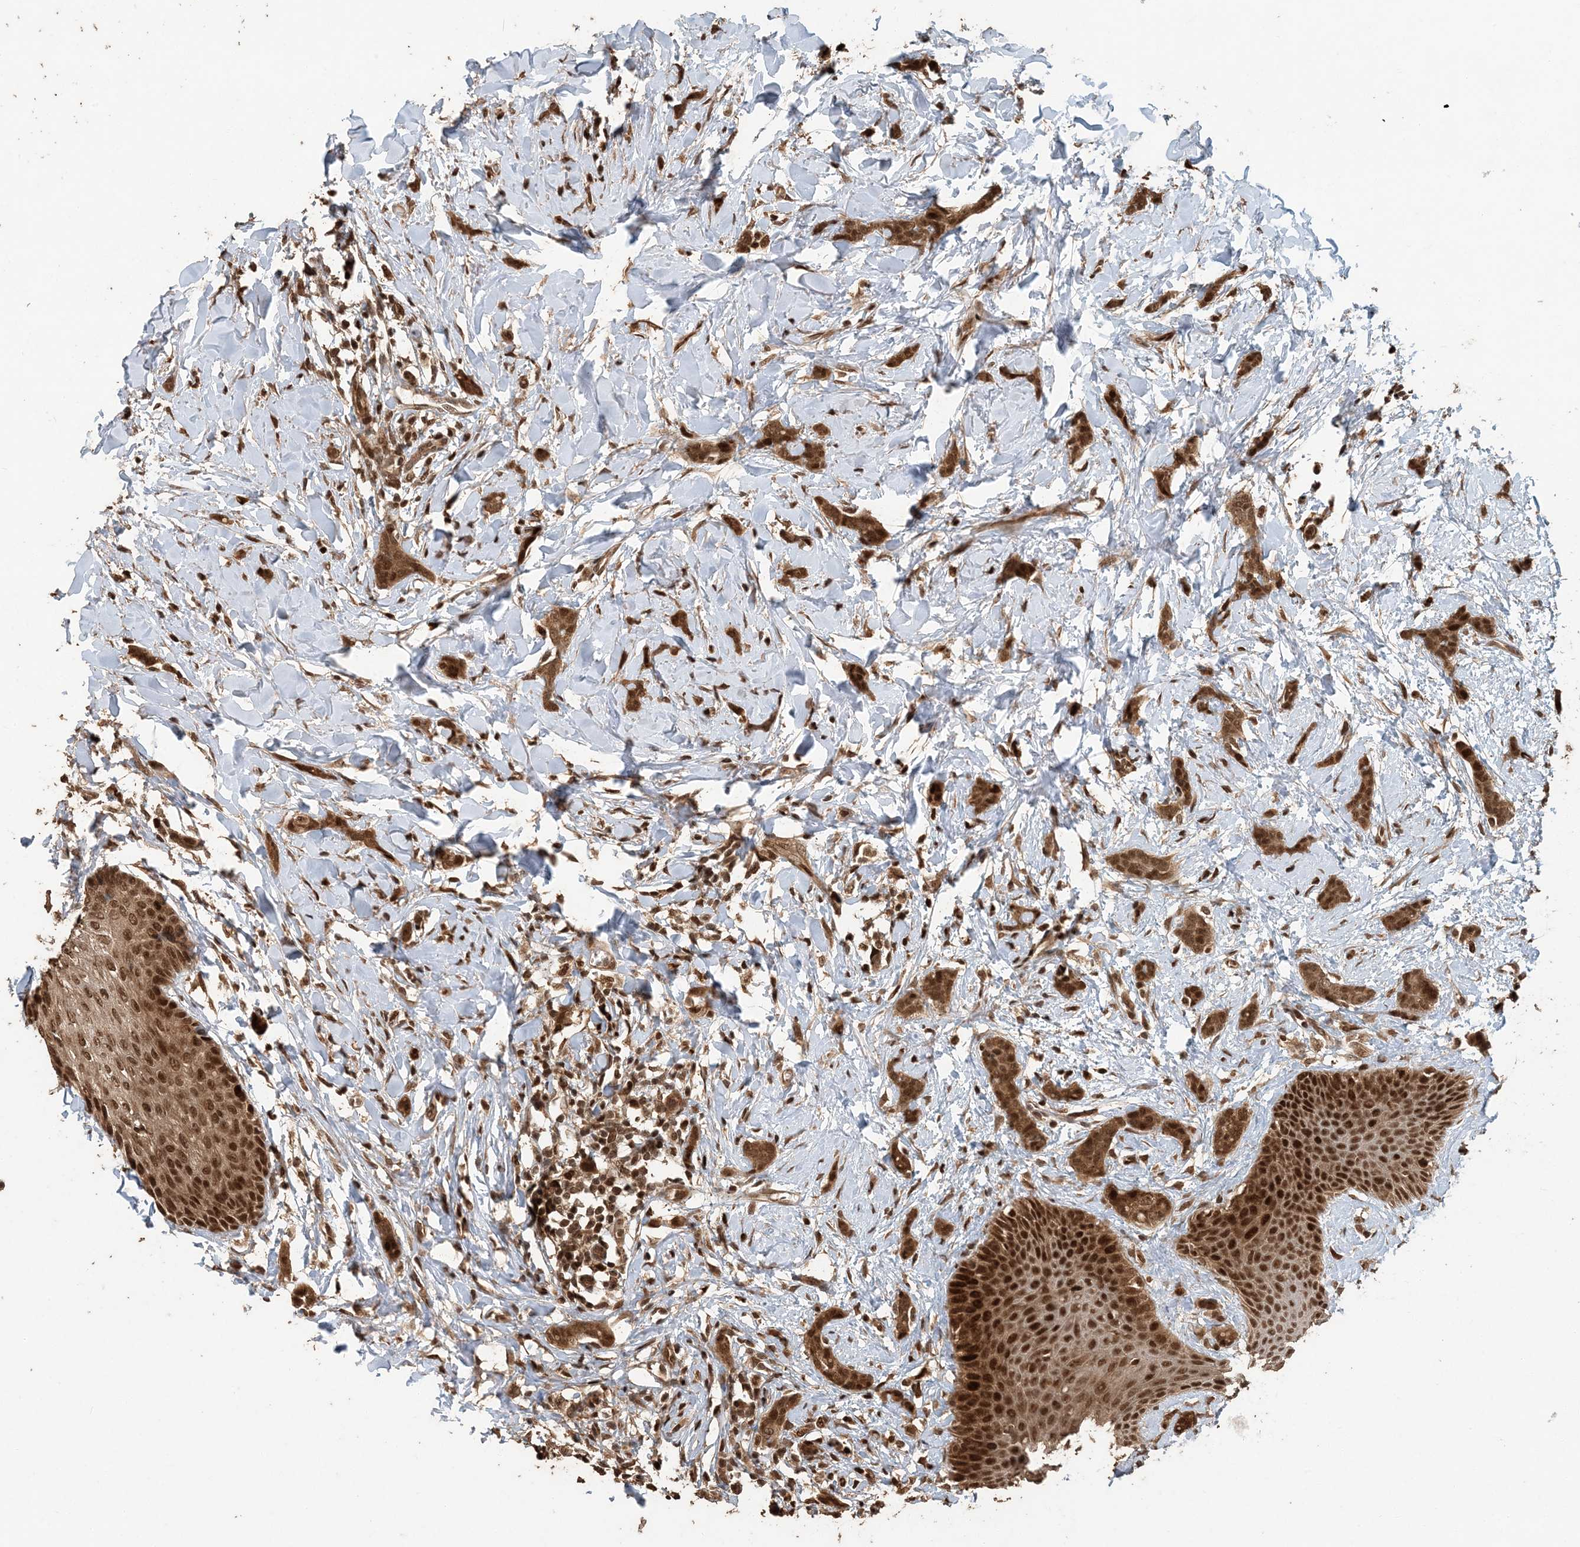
{"staining": {"intensity": "strong", "quantity": ">75%", "location": "cytoplasmic/membranous,nuclear"}, "tissue": "breast cancer", "cell_type": "Tumor cells", "image_type": "cancer", "snomed": [{"axis": "morphology", "description": "Lobular carcinoma"}, {"axis": "topography", "description": "Skin"}, {"axis": "topography", "description": "Breast"}], "caption": "Lobular carcinoma (breast) stained for a protein reveals strong cytoplasmic/membranous and nuclear positivity in tumor cells.", "gene": "ATP13A2", "patient": {"sex": "female", "age": 46}}